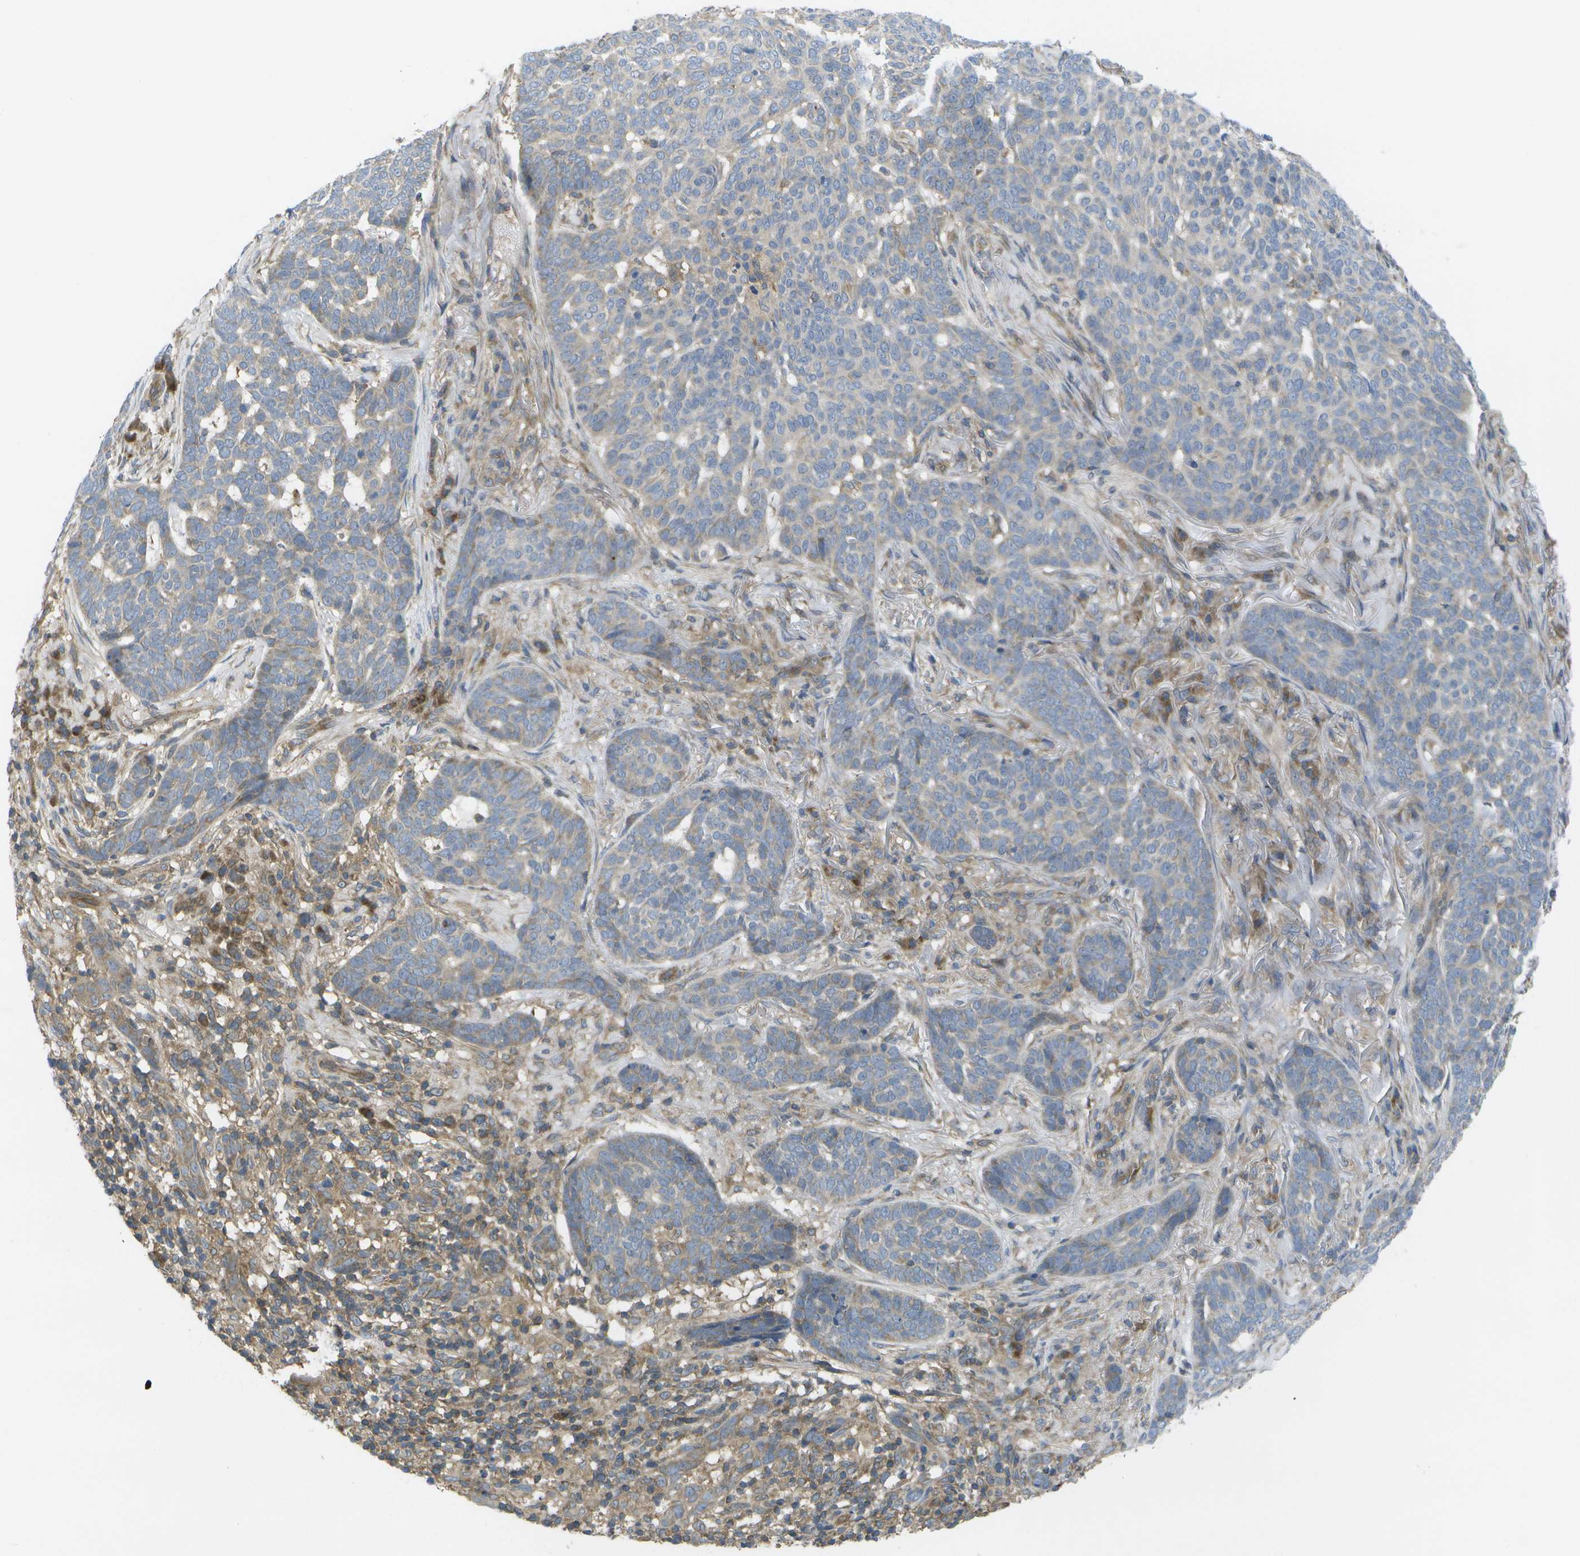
{"staining": {"intensity": "weak", "quantity": "25%-75%", "location": "cytoplasmic/membranous"}, "tissue": "skin cancer", "cell_type": "Tumor cells", "image_type": "cancer", "snomed": [{"axis": "morphology", "description": "Basal cell carcinoma"}, {"axis": "topography", "description": "Skin"}], "caption": "High-power microscopy captured an immunohistochemistry image of basal cell carcinoma (skin), revealing weak cytoplasmic/membranous expression in approximately 25%-75% of tumor cells. (IHC, brightfield microscopy, high magnification).", "gene": "DPM3", "patient": {"sex": "male", "age": 85}}